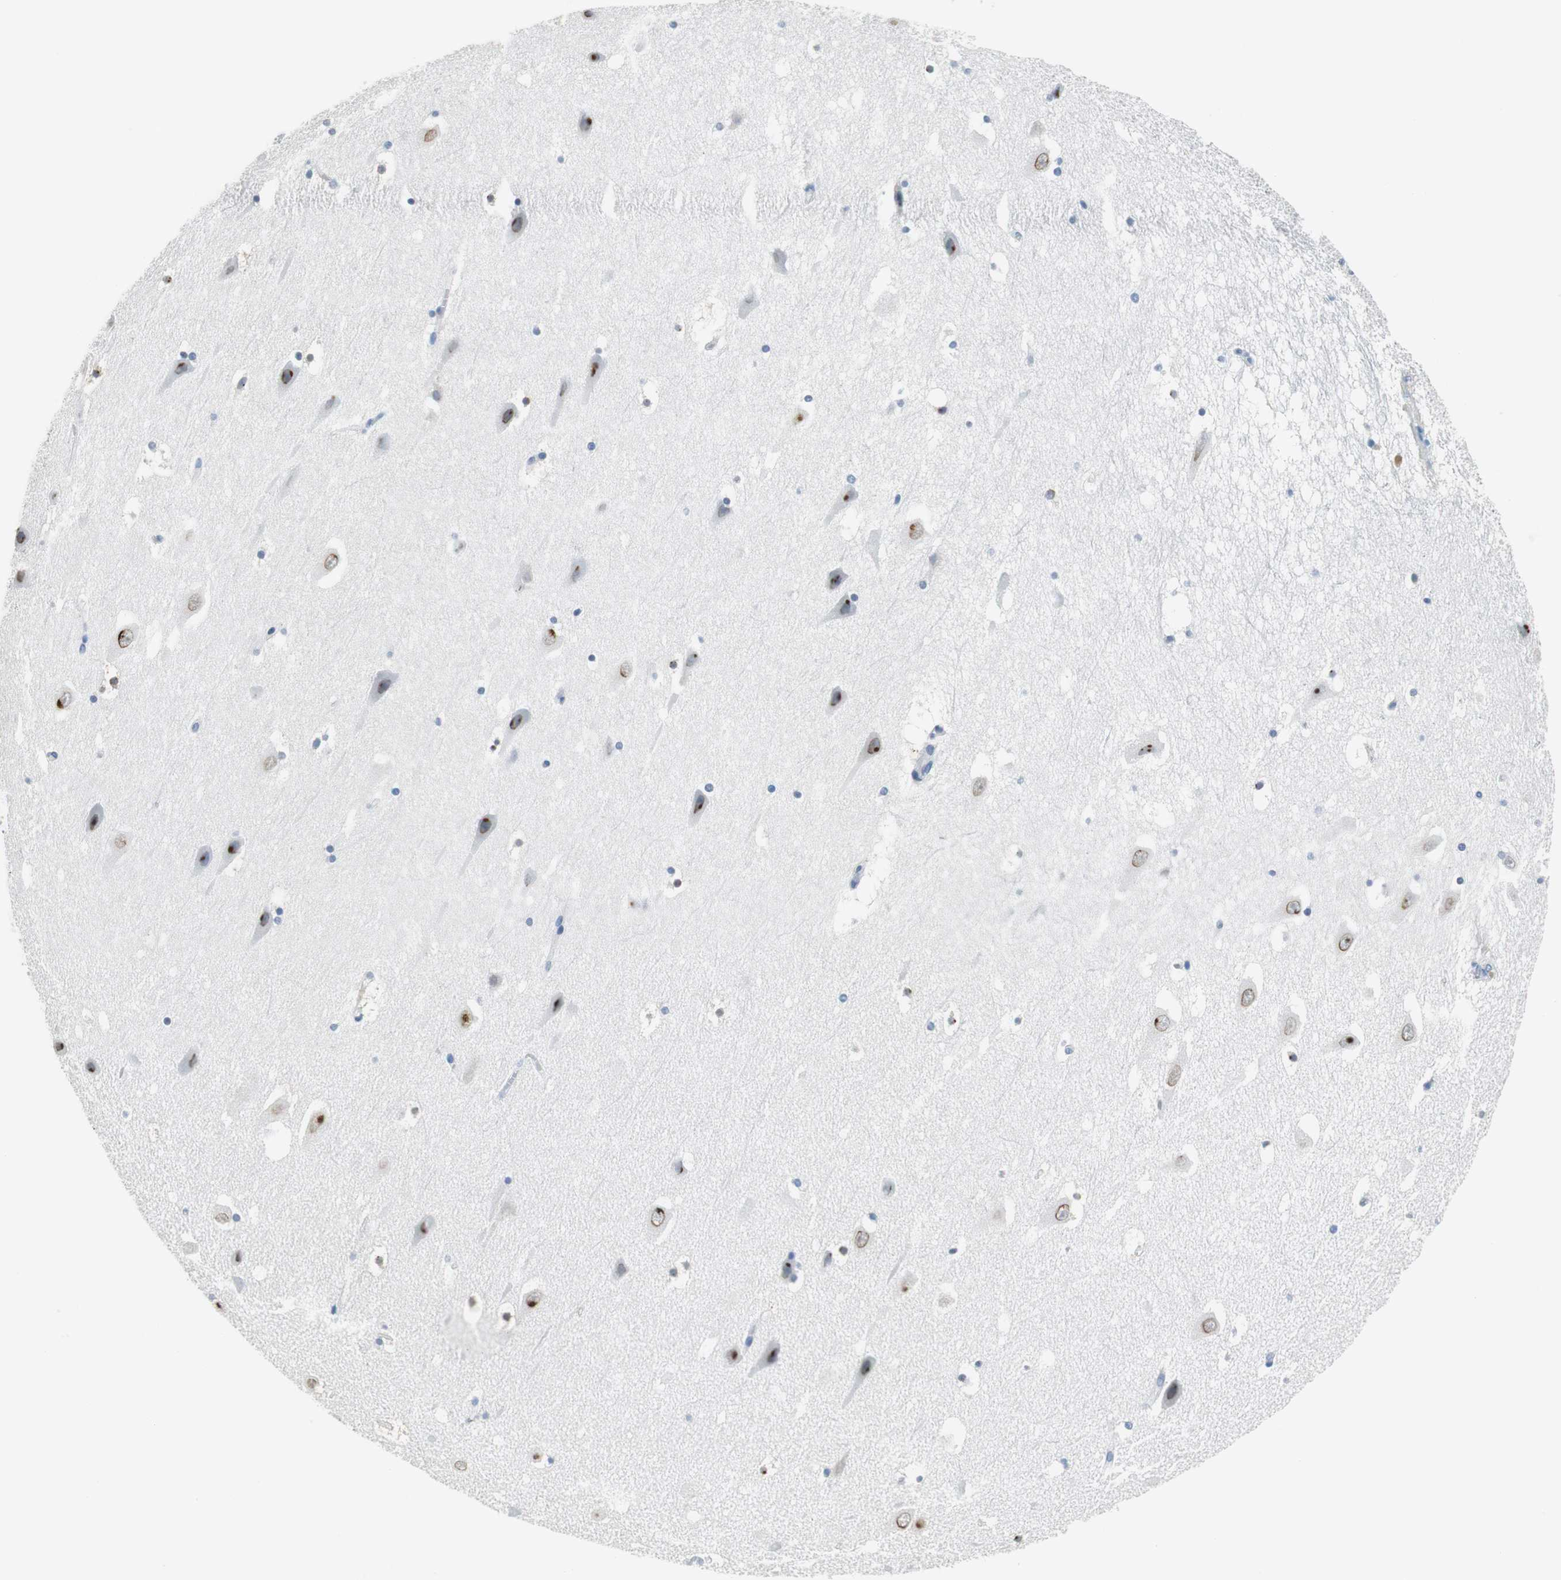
{"staining": {"intensity": "negative", "quantity": "none", "location": "none"}, "tissue": "hippocampus", "cell_type": "Glial cells", "image_type": "normal", "snomed": [{"axis": "morphology", "description": "Normal tissue, NOS"}, {"axis": "topography", "description": "Hippocampus"}], "caption": "Benign hippocampus was stained to show a protein in brown. There is no significant positivity in glial cells. Nuclei are stained in blue.", "gene": "MUC7", "patient": {"sex": "male", "age": 45}}